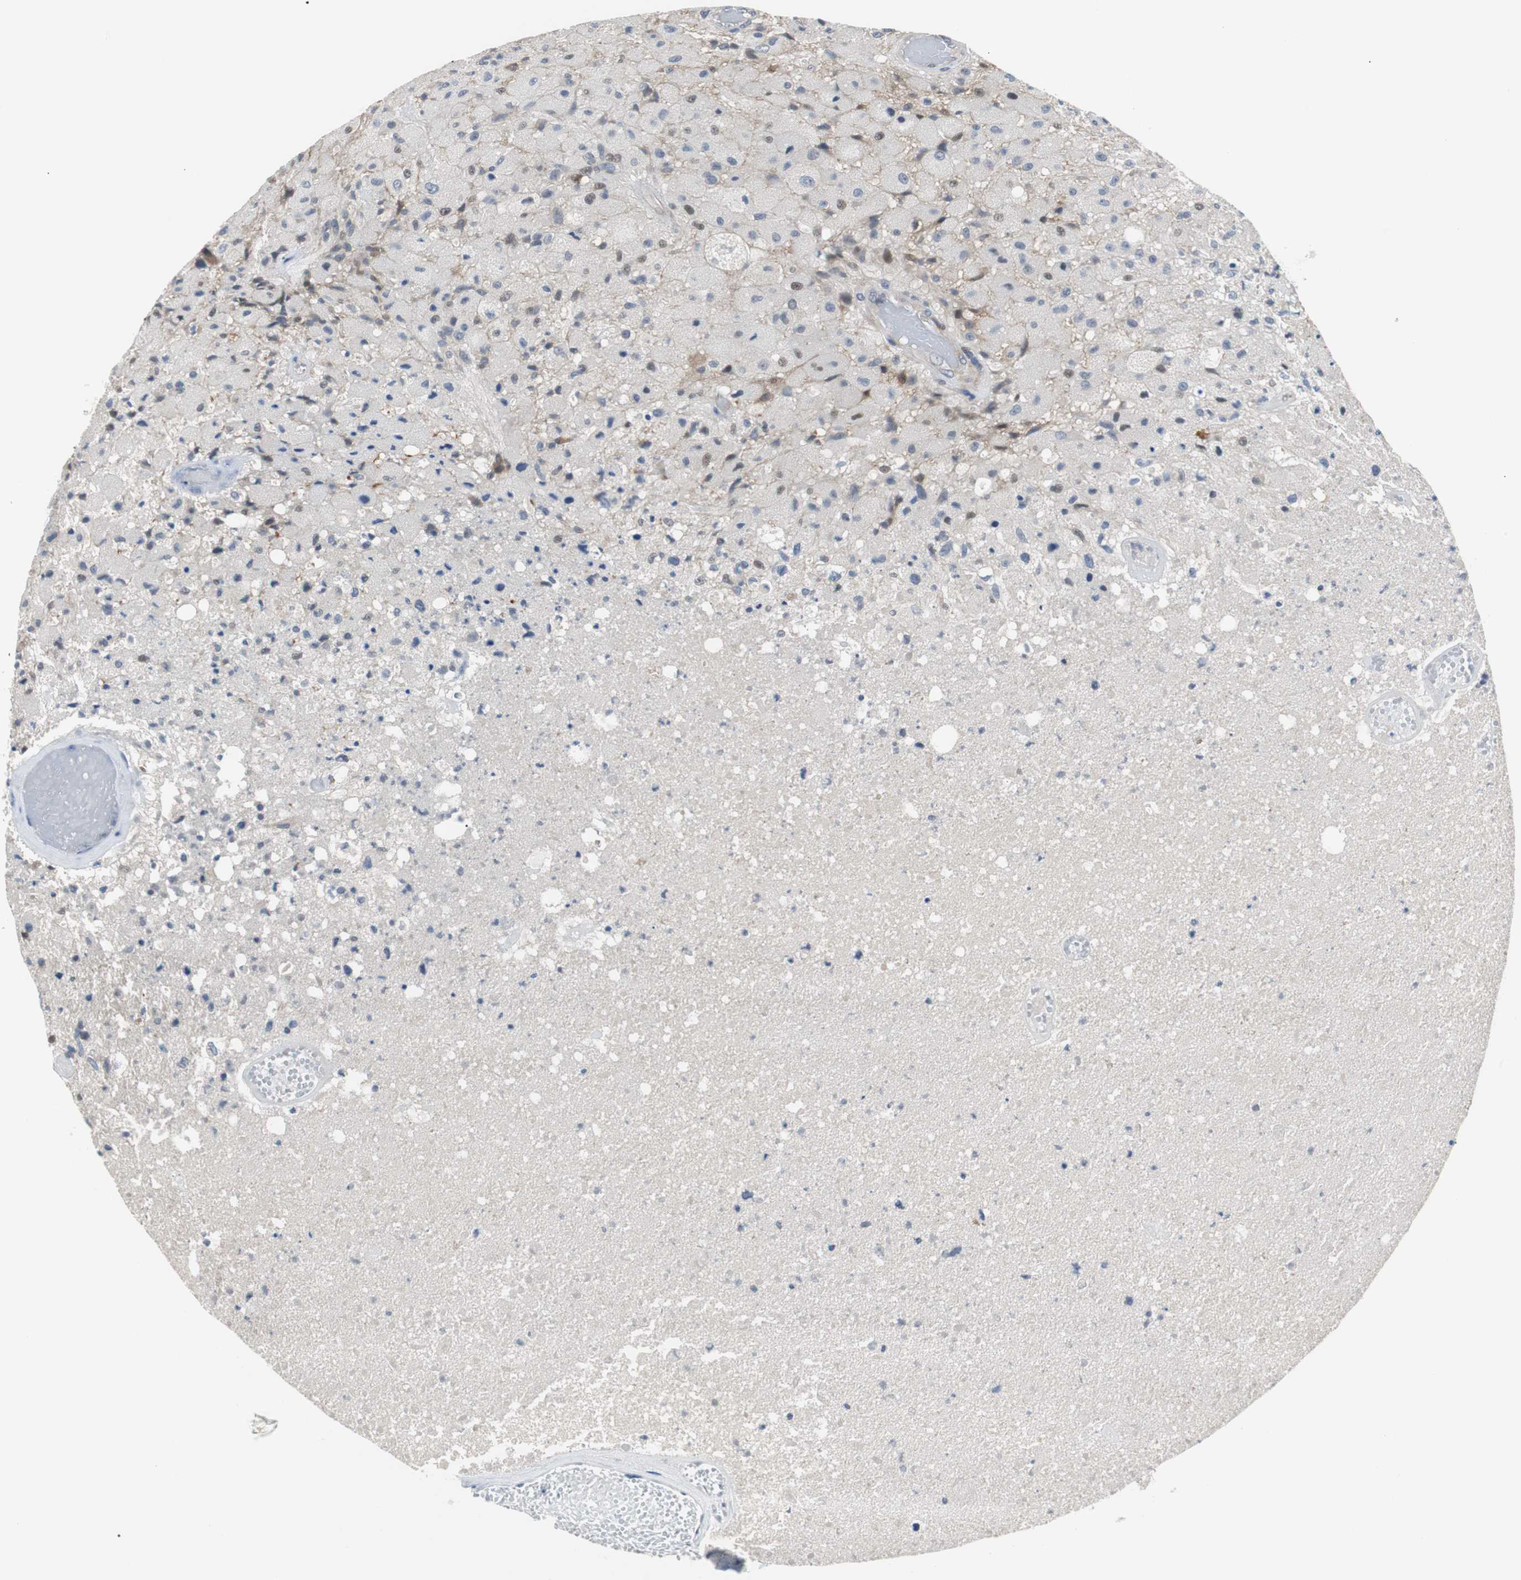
{"staining": {"intensity": "weak", "quantity": "<25%", "location": "nuclear"}, "tissue": "glioma", "cell_type": "Tumor cells", "image_type": "cancer", "snomed": [{"axis": "morphology", "description": "Normal tissue, NOS"}, {"axis": "morphology", "description": "Glioma, malignant, High grade"}, {"axis": "topography", "description": "Cerebral cortex"}], "caption": "A high-resolution histopathology image shows IHC staining of high-grade glioma (malignant), which shows no significant positivity in tumor cells.", "gene": "MAP2K4", "patient": {"sex": "male", "age": 77}}